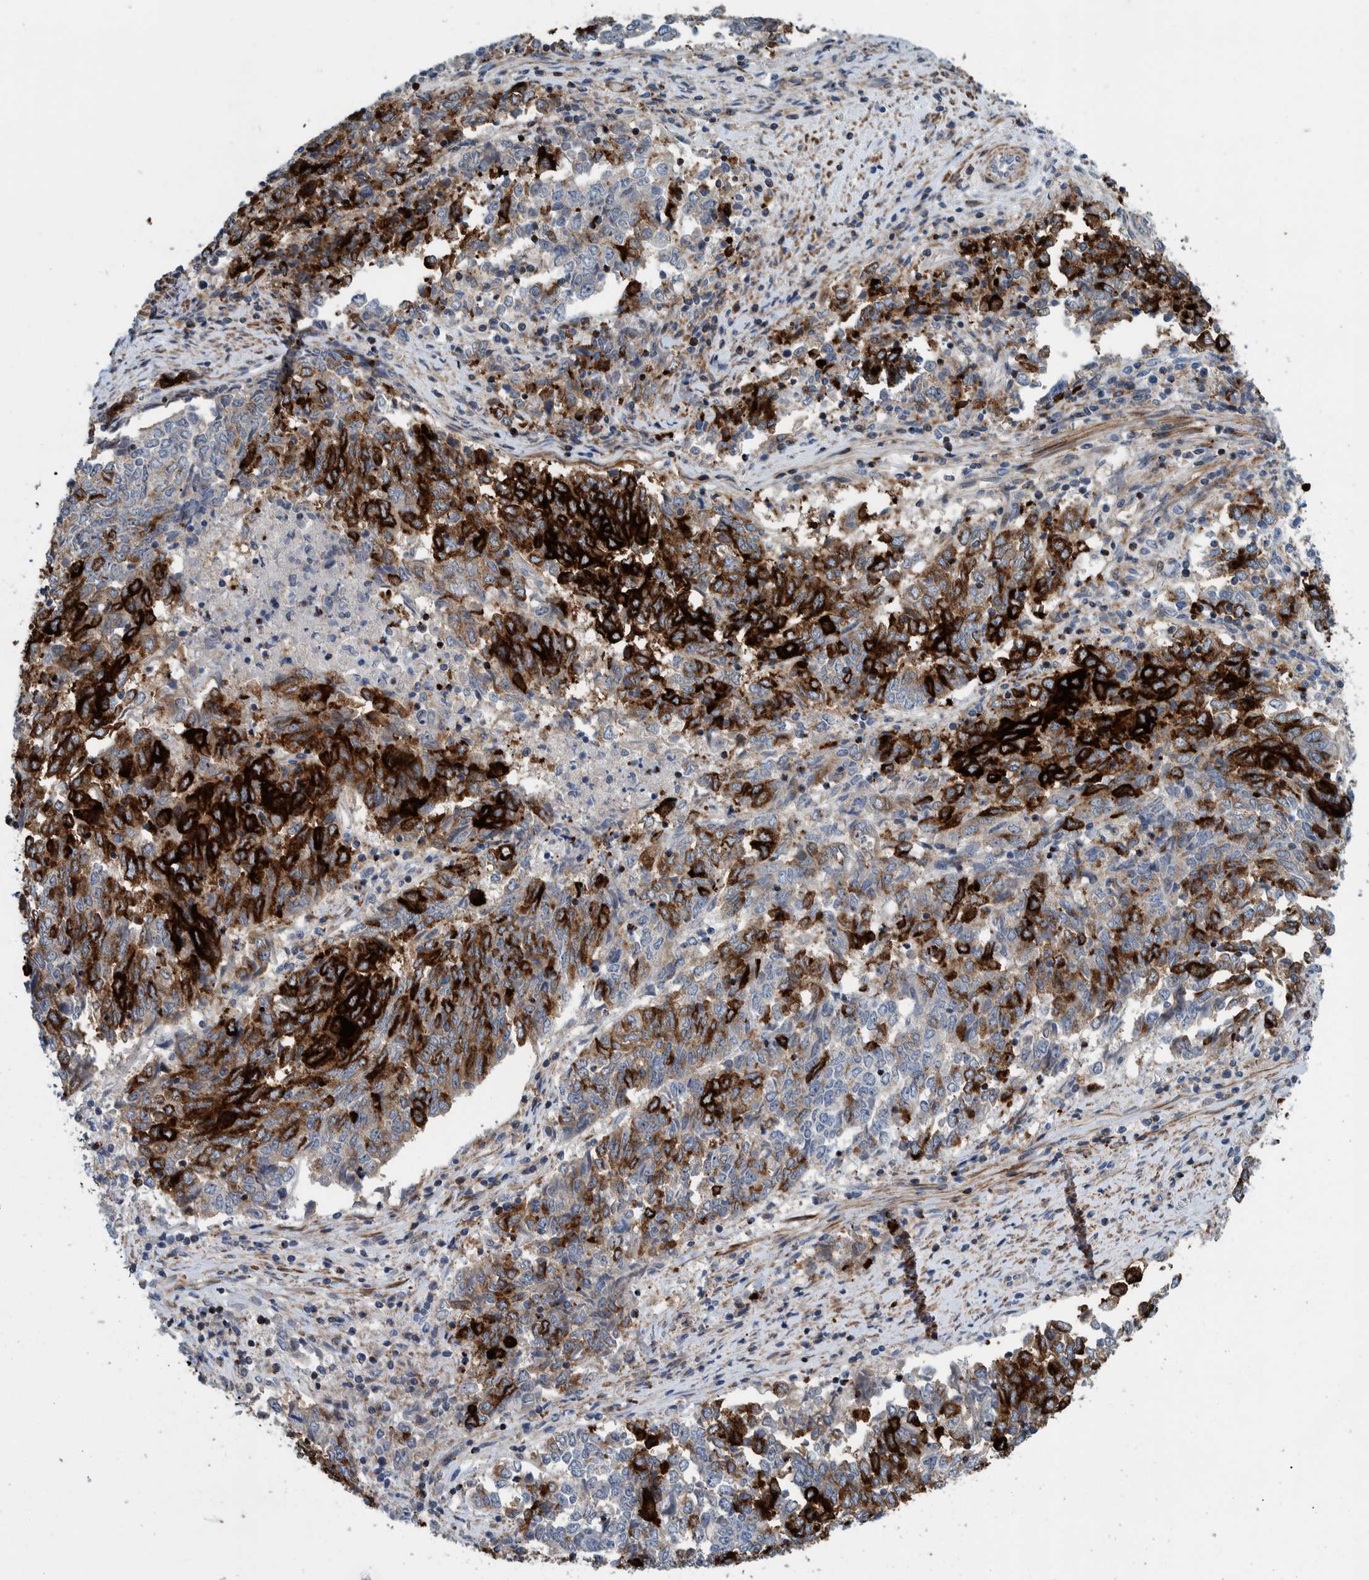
{"staining": {"intensity": "strong", "quantity": ">75%", "location": "cytoplasmic/membranous"}, "tissue": "endometrial cancer", "cell_type": "Tumor cells", "image_type": "cancer", "snomed": [{"axis": "morphology", "description": "Adenocarcinoma, NOS"}, {"axis": "topography", "description": "Endometrium"}], "caption": "Brown immunohistochemical staining in human adenocarcinoma (endometrial) demonstrates strong cytoplasmic/membranous positivity in approximately >75% of tumor cells. The protein is shown in brown color, while the nuclei are stained blue.", "gene": "MKS1", "patient": {"sex": "female", "age": 80}}